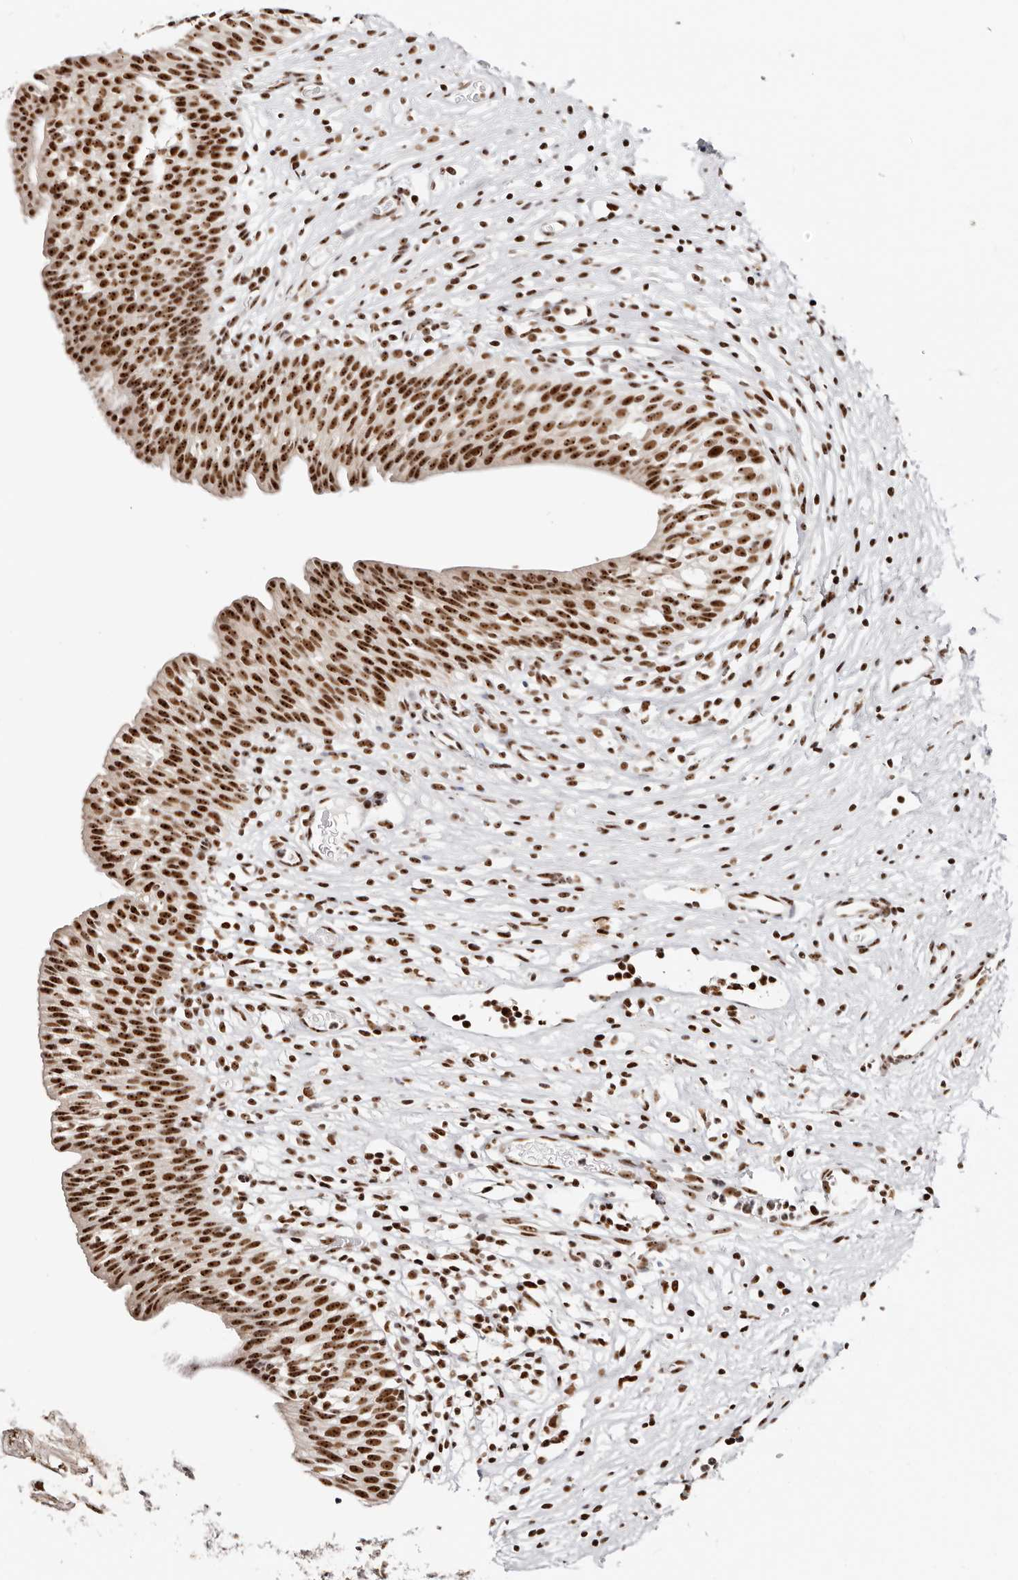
{"staining": {"intensity": "strong", "quantity": ">75%", "location": "nuclear"}, "tissue": "urinary bladder", "cell_type": "Urothelial cells", "image_type": "normal", "snomed": [{"axis": "morphology", "description": "Normal tissue, NOS"}, {"axis": "topography", "description": "Urinary bladder"}], "caption": "DAB immunohistochemical staining of benign urinary bladder demonstrates strong nuclear protein expression in approximately >75% of urothelial cells. Using DAB (3,3'-diaminobenzidine) (brown) and hematoxylin (blue) stains, captured at high magnification using brightfield microscopy.", "gene": "IQGAP3", "patient": {"sex": "male", "age": 1}}